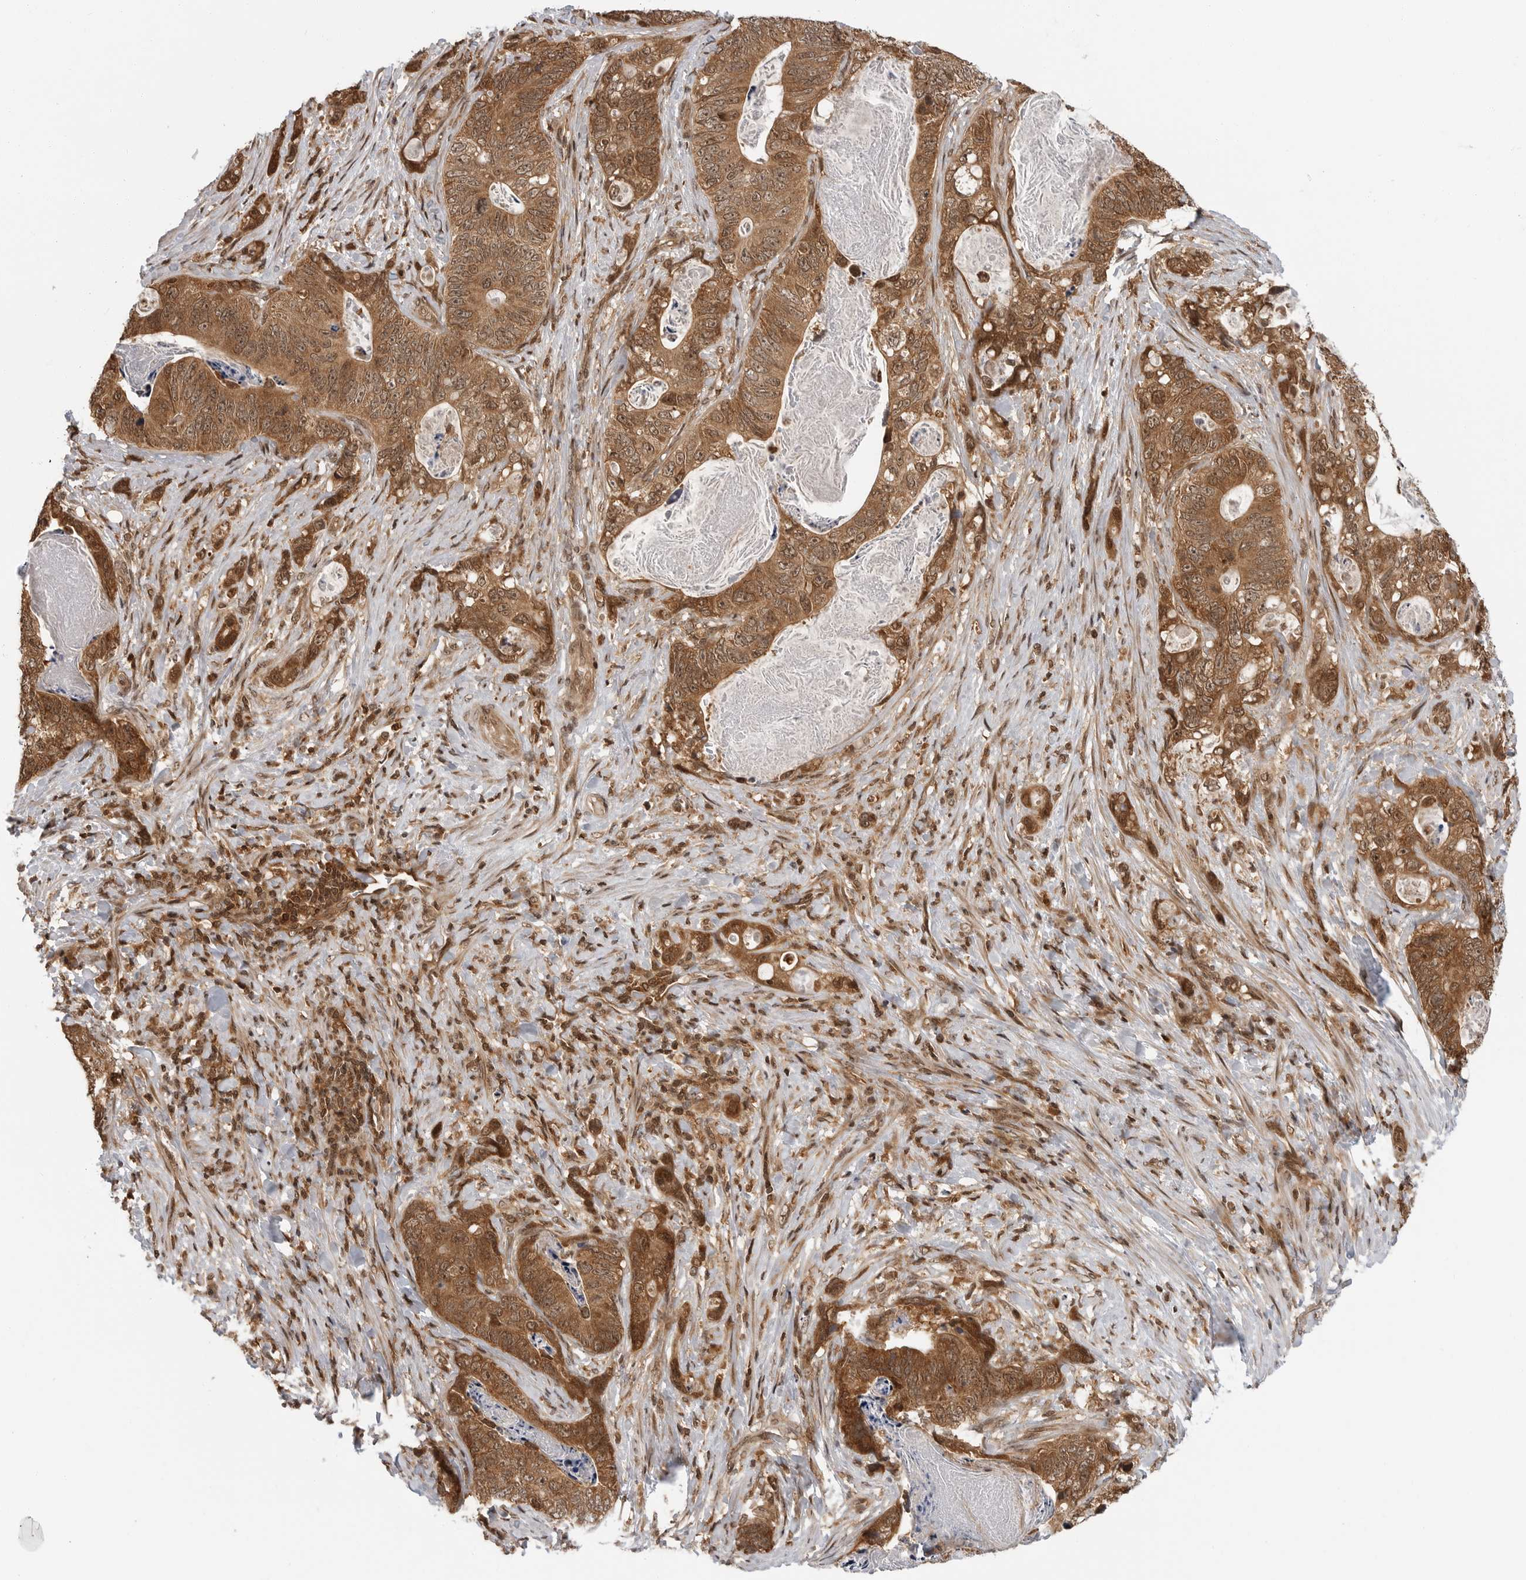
{"staining": {"intensity": "moderate", "quantity": ">75%", "location": "cytoplasmic/membranous,nuclear"}, "tissue": "stomach cancer", "cell_type": "Tumor cells", "image_type": "cancer", "snomed": [{"axis": "morphology", "description": "Normal tissue, NOS"}, {"axis": "morphology", "description": "Adenocarcinoma, NOS"}, {"axis": "topography", "description": "Stomach"}], "caption": "Stomach cancer stained with a brown dye reveals moderate cytoplasmic/membranous and nuclear positive staining in about >75% of tumor cells.", "gene": "SZRD1", "patient": {"sex": "female", "age": 89}}